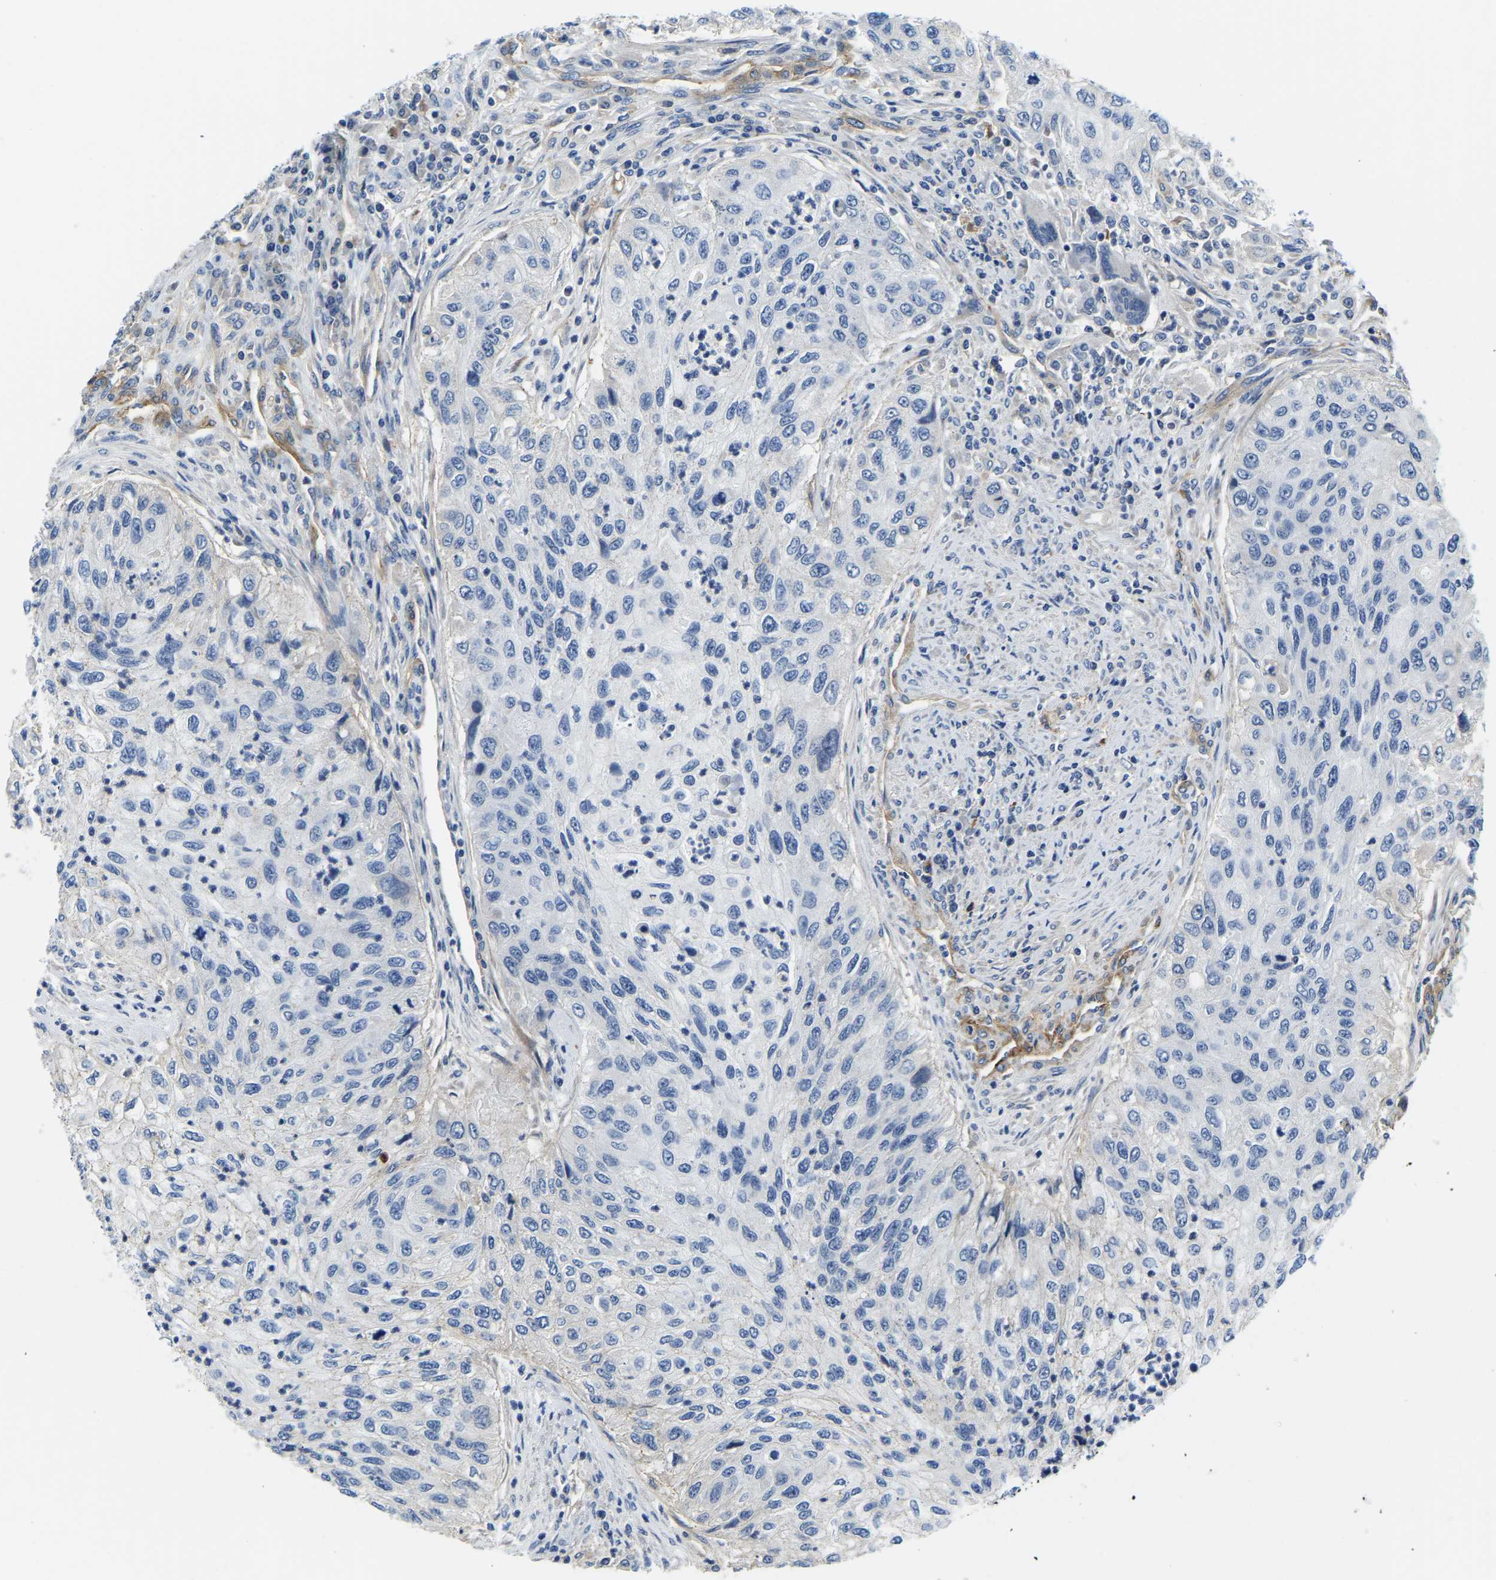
{"staining": {"intensity": "negative", "quantity": "none", "location": "none"}, "tissue": "urothelial cancer", "cell_type": "Tumor cells", "image_type": "cancer", "snomed": [{"axis": "morphology", "description": "Urothelial carcinoma, High grade"}, {"axis": "topography", "description": "Urinary bladder"}], "caption": "Immunohistochemistry (IHC) image of neoplastic tissue: urothelial carcinoma (high-grade) stained with DAB demonstrates no significant protein positivity in tumor cells.", "gene": "LIAS", "patient": {"sex": "female", "age": 60}}